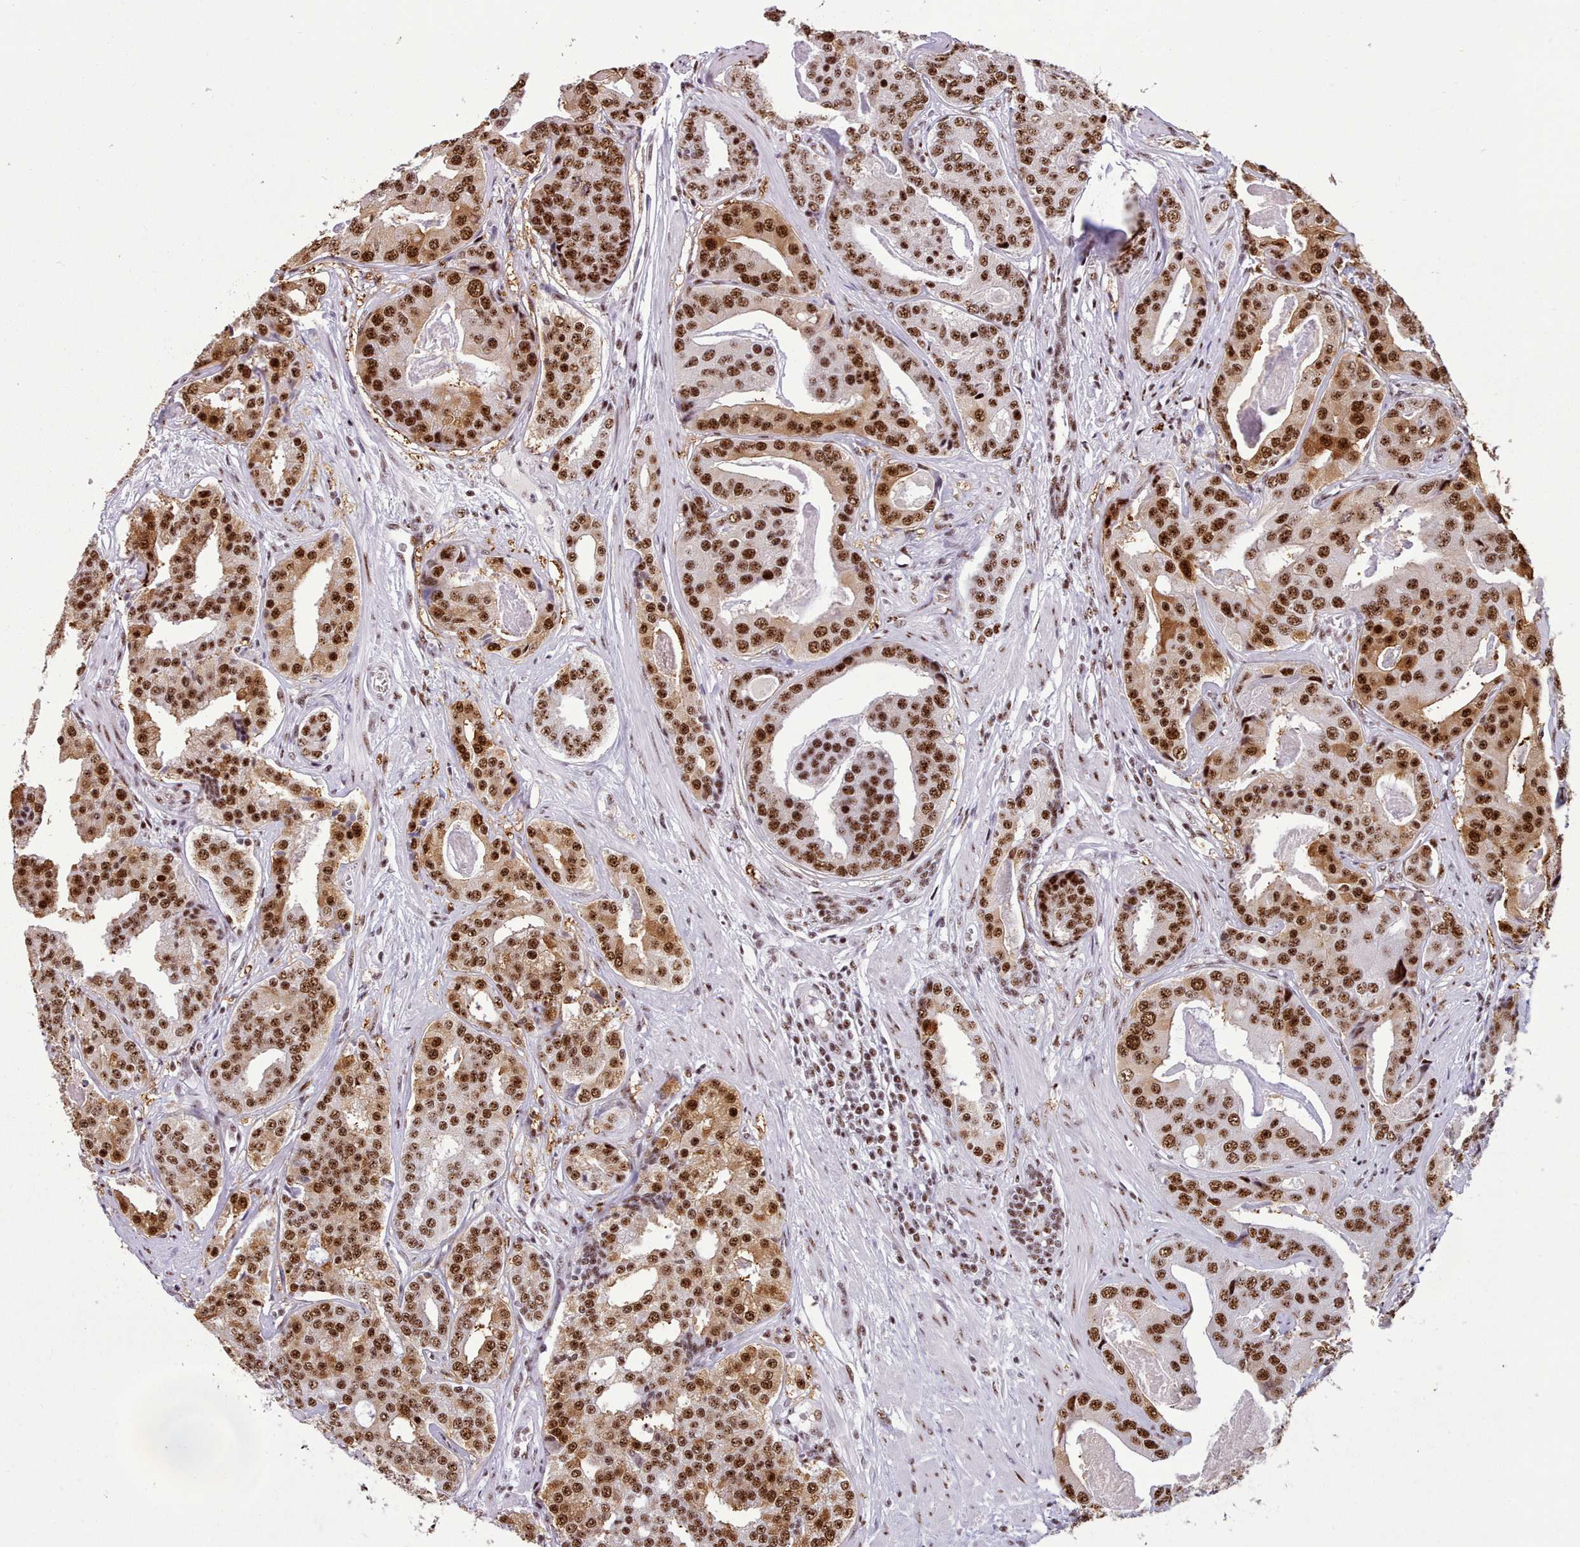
{"staining": {"intensity": "strong", "quantity": ">75%", "location": "cytoplasmic/membranous,nuclear"}, "tissue": "prostate cancer", "cell_type": "Tumor cells", "image_type": "cancer", "snomed": [{"axis": "morphology", "description": "Adenocarcinoma, High grade"}, {"axis": "topography", "description": "Prostate"}], "caption": "Immunohistochemistry of prostate high-grade adenocarcinoma demonstrates high levels of strong cytoplasmic/membranous and nuclear staining in approximately >75% of tumor cells.", "gene": "TMEM35B", "patient": {"sex": "male", "age": 71}}